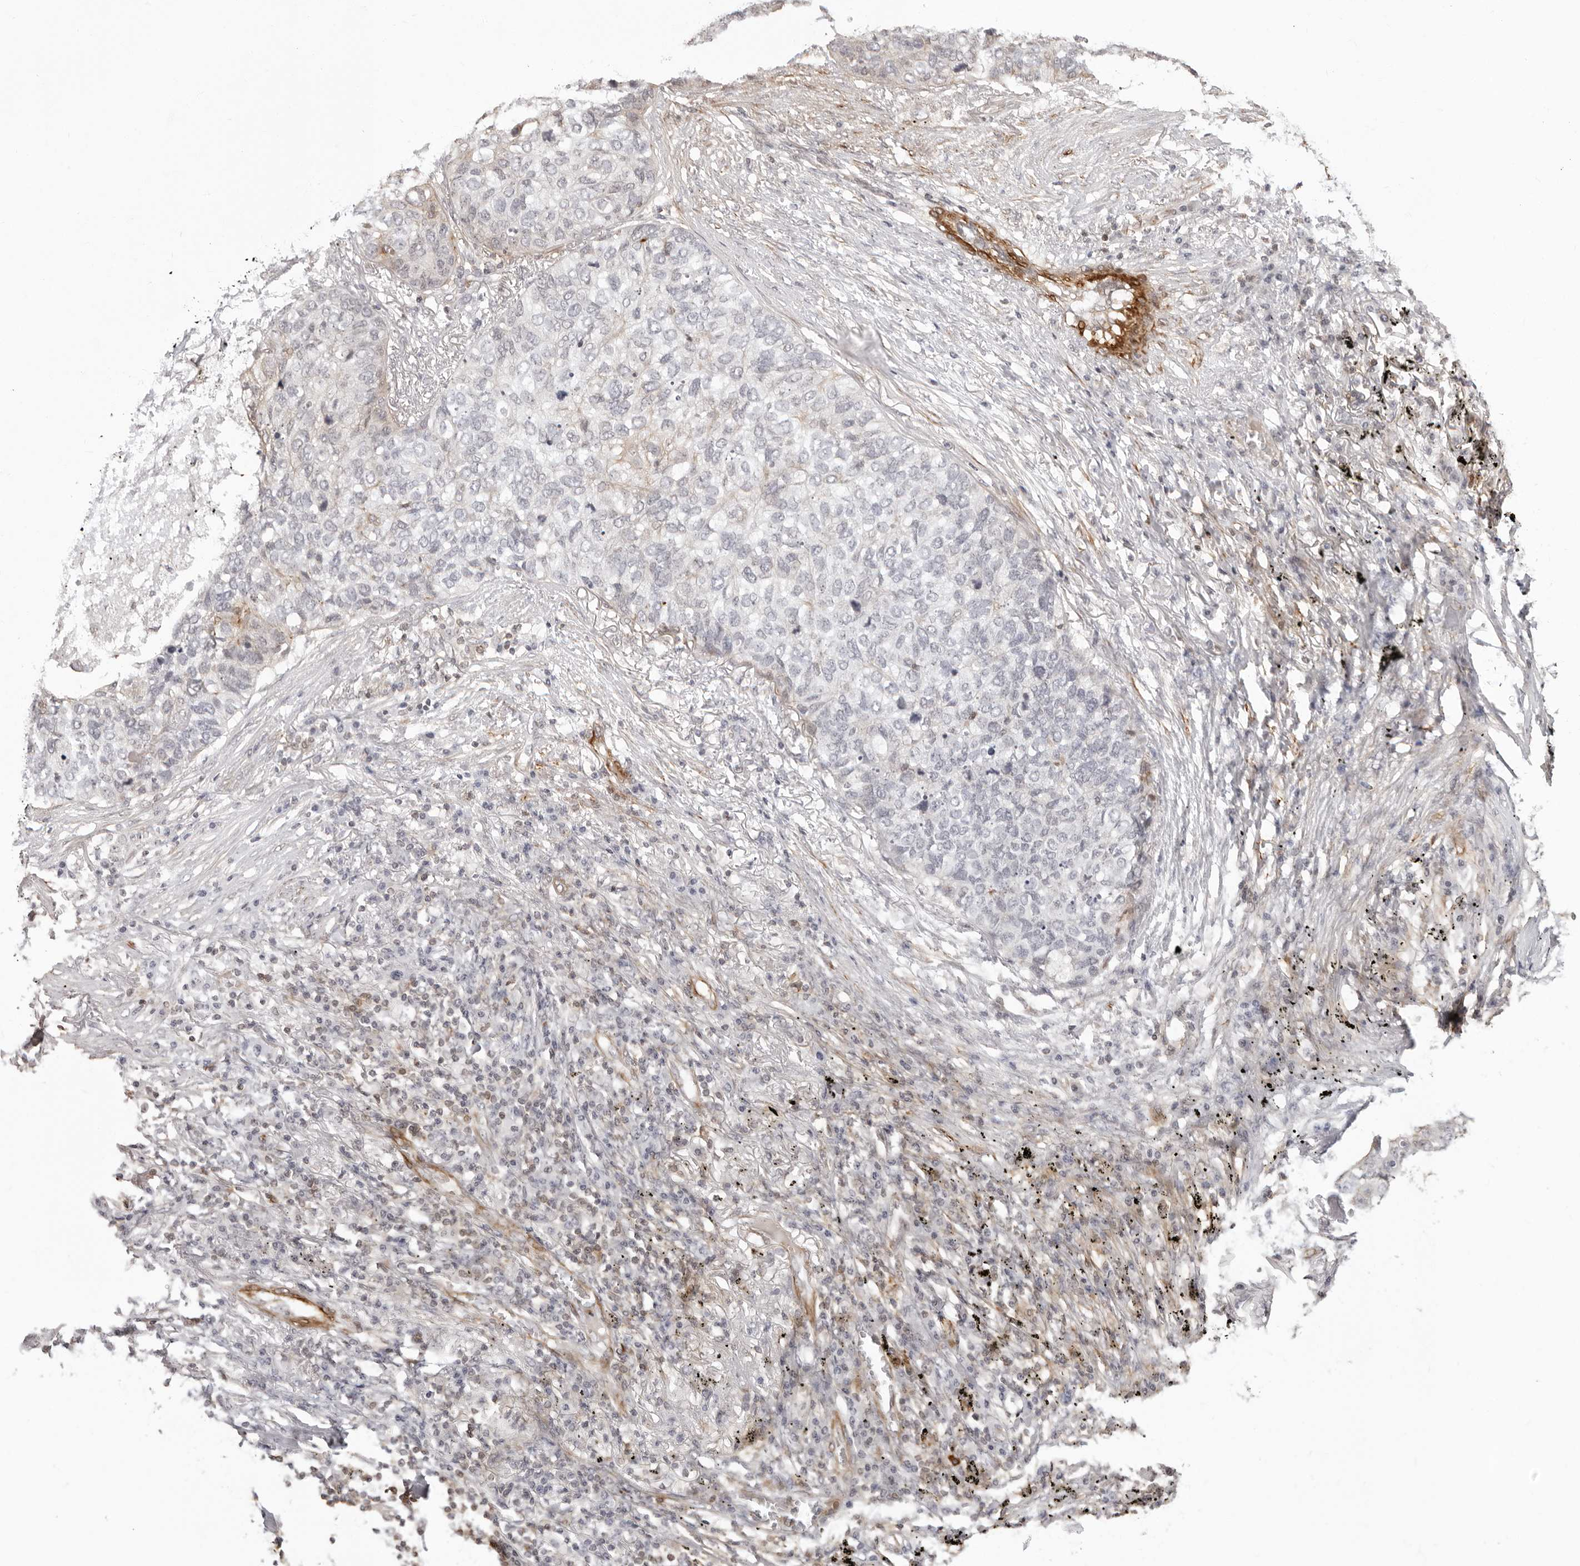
{"staining": {"intensity": "negative", "quantity": "none", "location": "none"}, "tissue": "lung cancer", "cell_type": "Tumor cells", "image_type": "cancer", "snomed": [{"axis": "morphology", "description": "Squamous cell carcinoma, NOS"}, {"axis": "topography", "description": "Lung"}], "caption": "Tumor cells show no significant protein staining in squamous cell carcinoma (lung).", "gene": "UNK", "patient": {"sex": "female", "age": 63}}